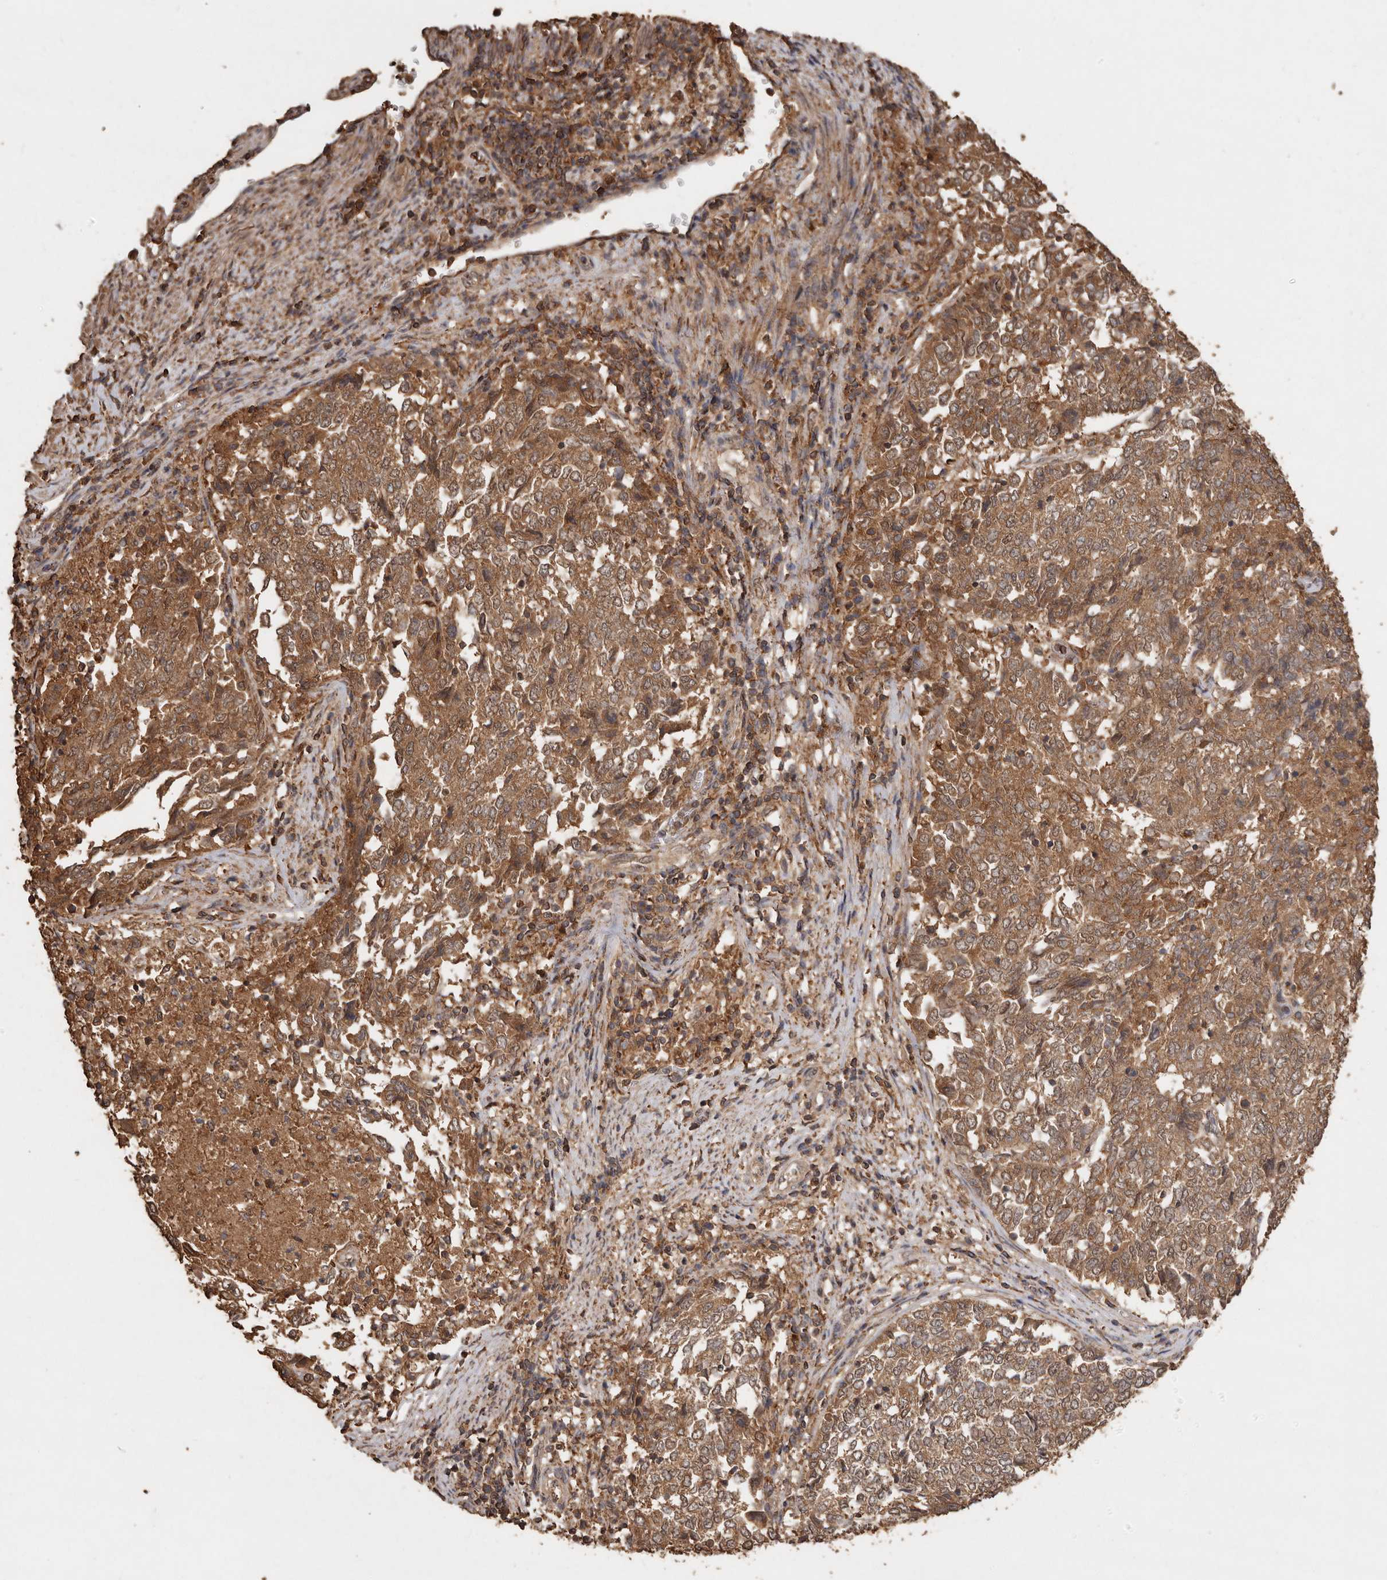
{"staining": {"intensity": "moderate", "quantity": ">75%", "location": "cytoplasmic/membranous"}, "tissue": "endometrial cancer", "cell_type": "Tumor cells", "image_type": "cancer", "snomed": [{"axis": "morphology", "description": "Adenocarcinoma, NOS"}, {"axis": "topography", "description": "Endometrium"}], "caption": "The image displays staining of endometrial adenocarcinoma, revealing moderate cytoplasmic/membranous protein expression (brown color) within tumor cells.", "gene": "RWDD1", "patient": {"sex": "female", "age": 80}}